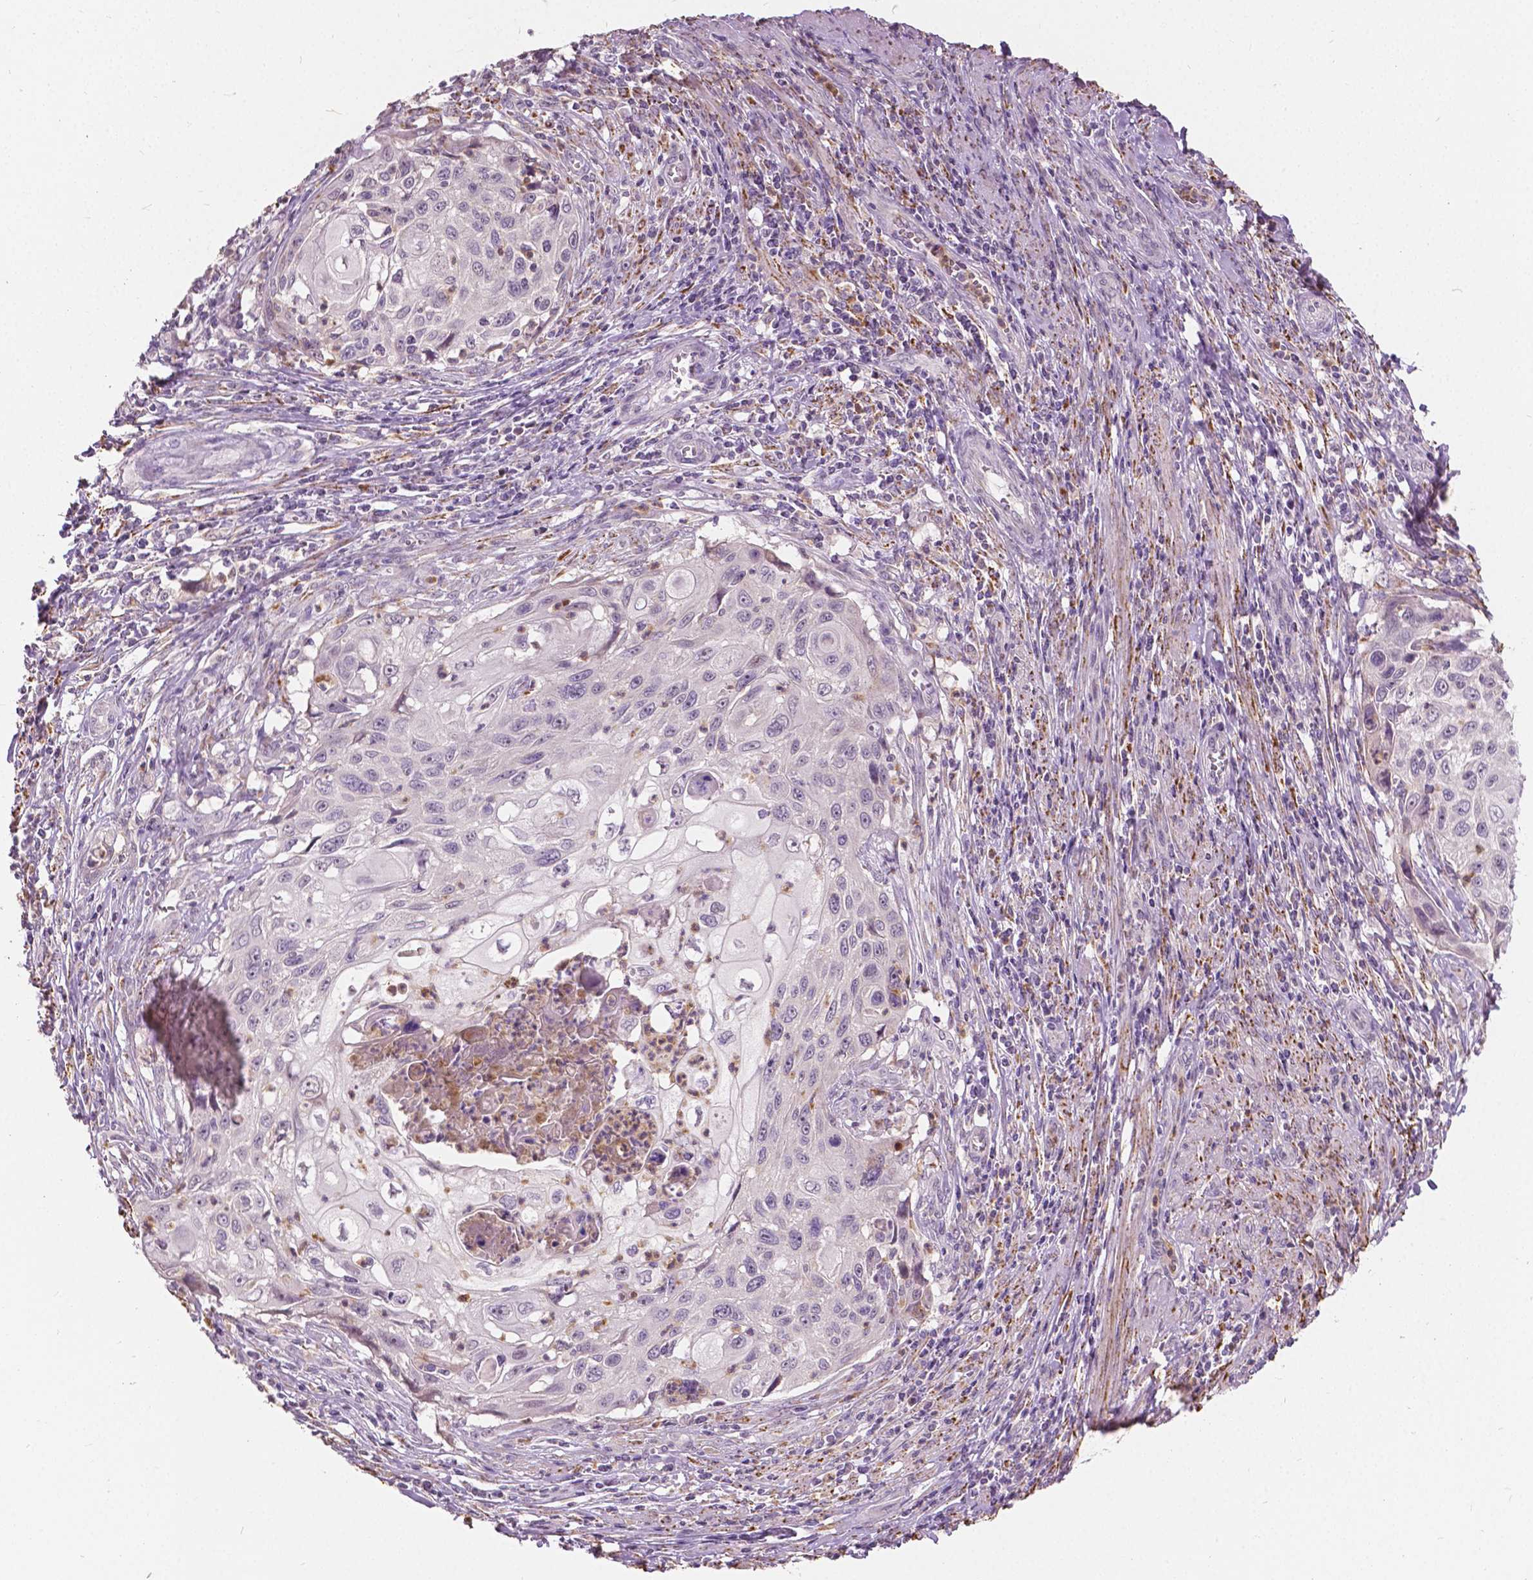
{"staining": {"intensity": "negative", "quantity": "none", "location": "none"}, "tissue": "cervical cancer", "cell_type": "Tumor cells", "image_type": "cancer", "snomed": [{"axis": "morphology", "description": "Squamous cell carcinoma, NOS"}, {"axis": "topography", "description": "Cervix"}], "caption": "DAB immunohistochemical staining of human squamous cell carcinoma (cervical) displays no significant expression in tumor cells.", "gene": "DLX6", "patient": {"sex": "female", "age": 70}}